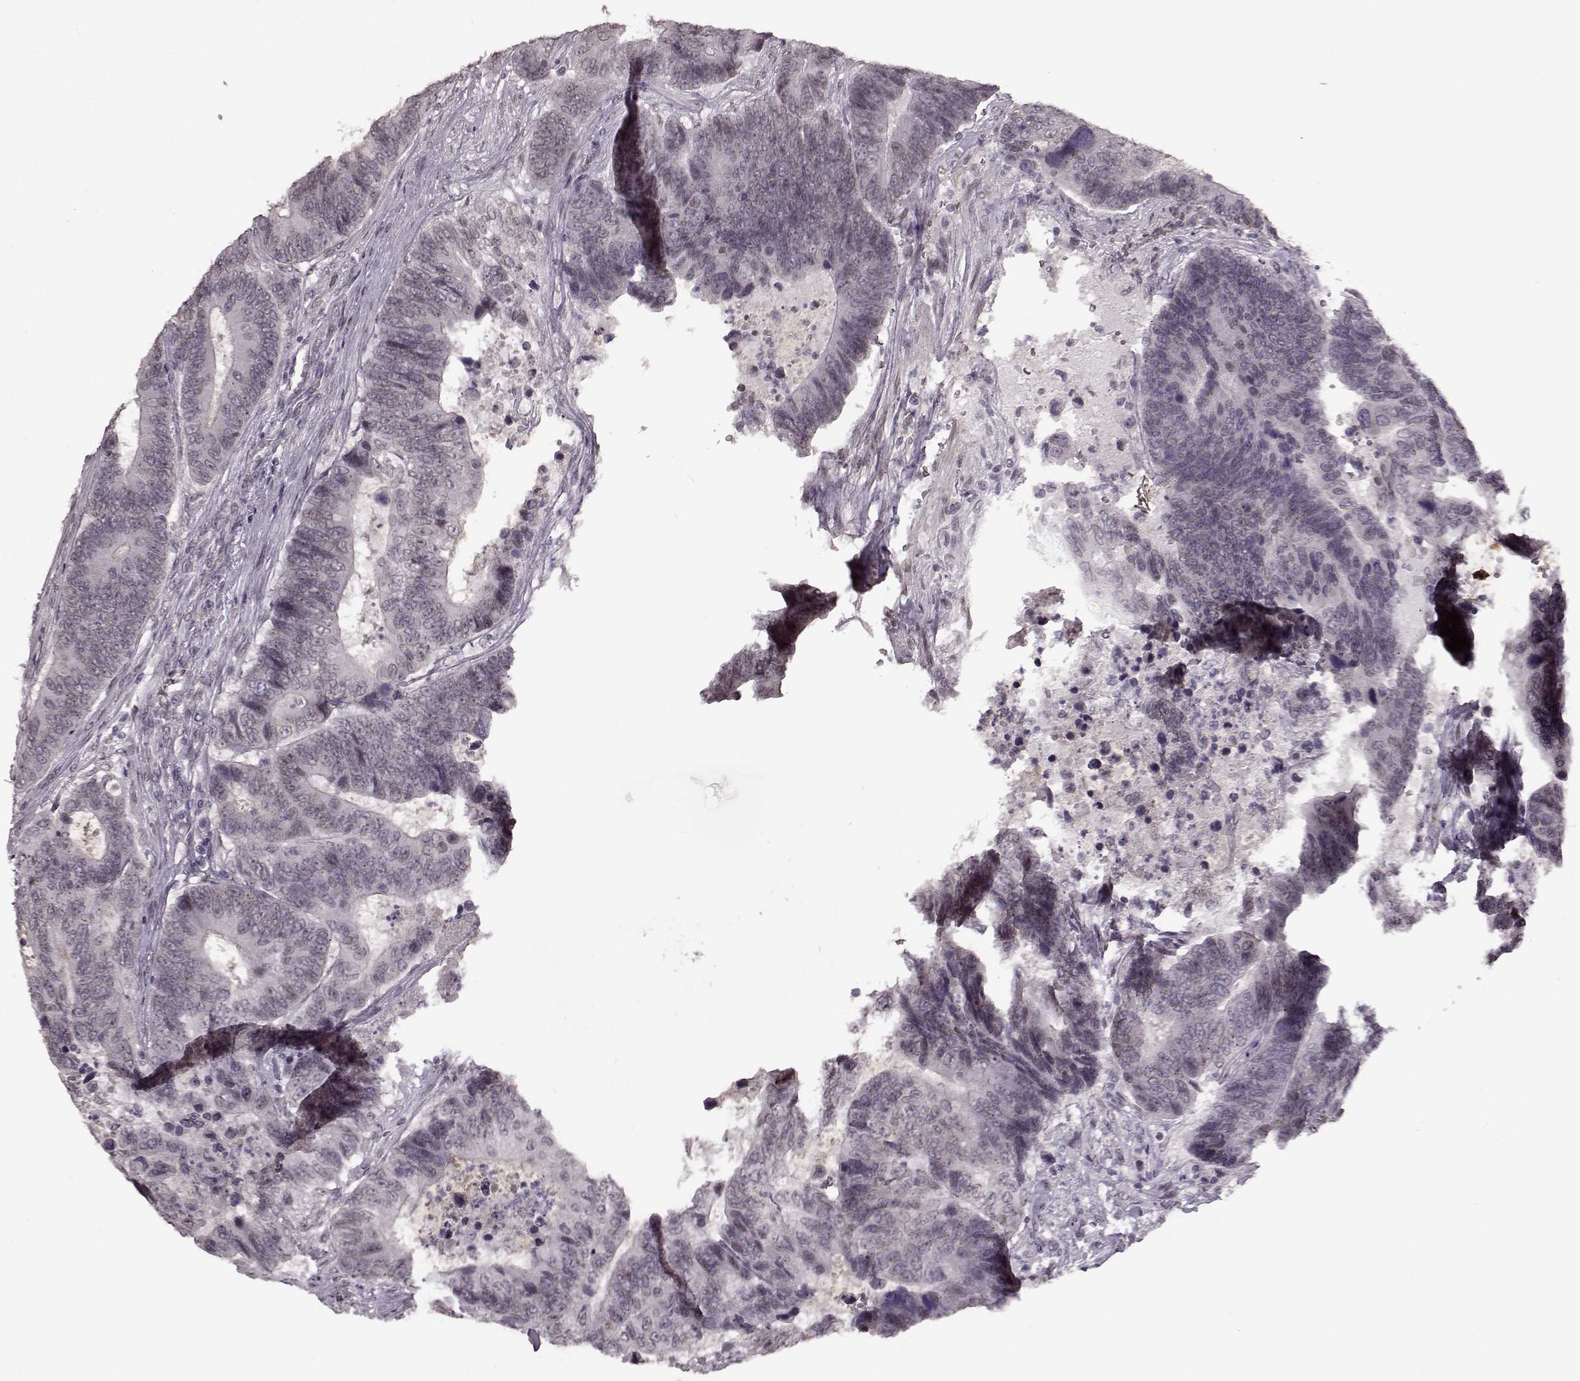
{"staining": {"intensity": "negative", "quantity": "none", "location": "none"}, "tissue": "colorectal cancer", "cell_type": "Tumor cells", "image_type": "cancer", "snomed": [{"axis": "morphology", "description": "Adenocarcinoma, NOS"}, {"axis": "topography", "description": "Colon"}], "caption": "Human colorectal adenocarcinoma stained for a protein using immunohistochemistry displays no expression in tumor cells.", "gene": "STX1B", "patient": {"sex": "female", "age": 48}}